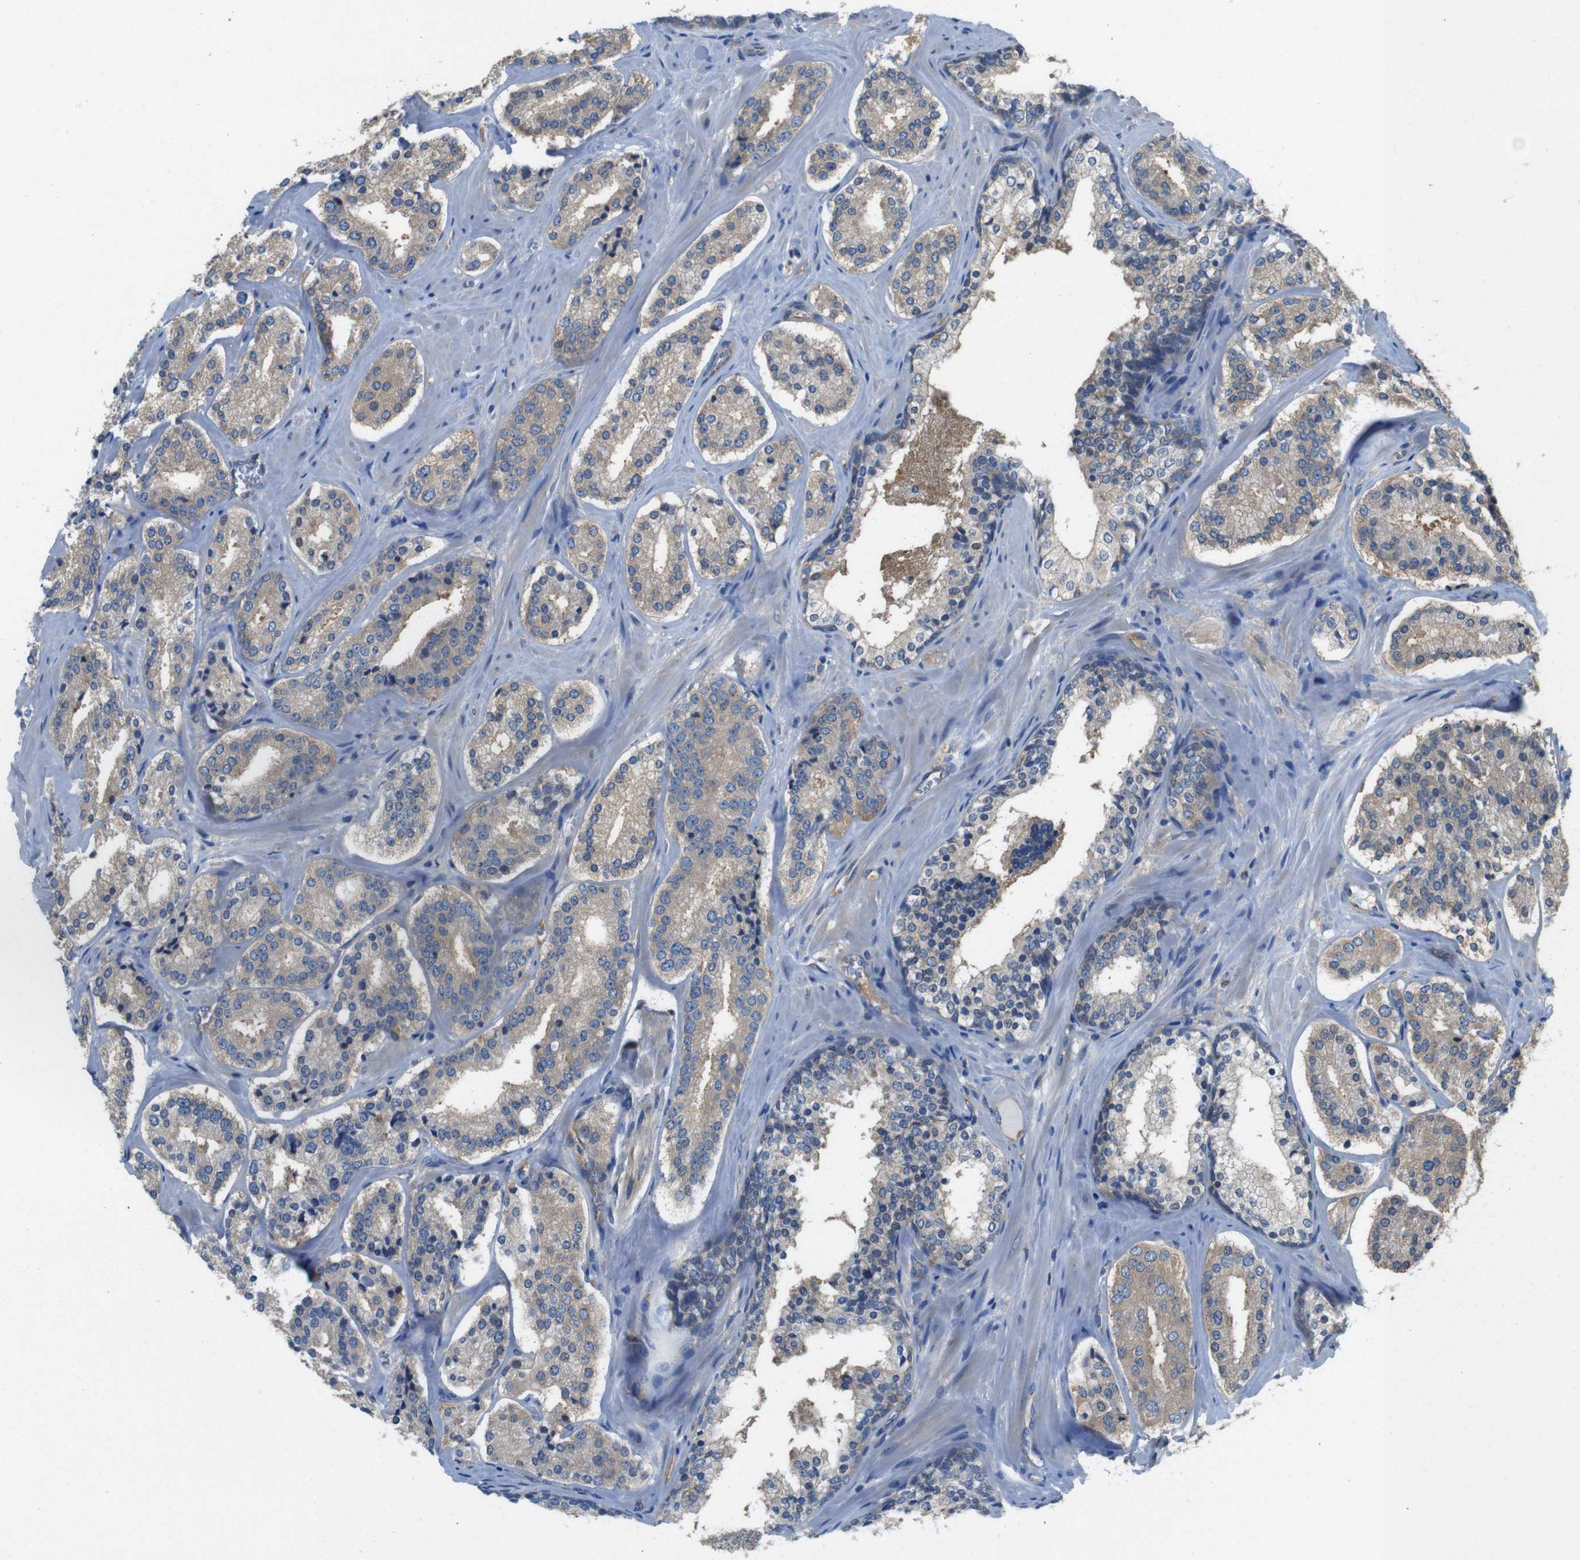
{"staining": {"intensity": "weak", "quantity": ">75%", "location": "cytoplasmic/membranous"}, "tissue": "prostate cancer", "cell_type": "Tumor cells", "image_type": "cancer", "snomed": [{"axis": "morphology", "description": "Adenocarcinoma, High grade"}, {"axis": "topography", "description": "Prostate"}], "caption": "Immunohistochemistry photomicrograph of neoplastic tissue: human prostate adenocarcinoma (high-grade) stained using immunohistochemistry (IHC) demonstrates low levels of weak protein expression localized specifically in the cytoplasmic/membranous of tumor cells, appearing as a cytoplasmic/membranous brown color.", "gene": "DCTN1", "patient": {"sex": "male", "age": 60}}